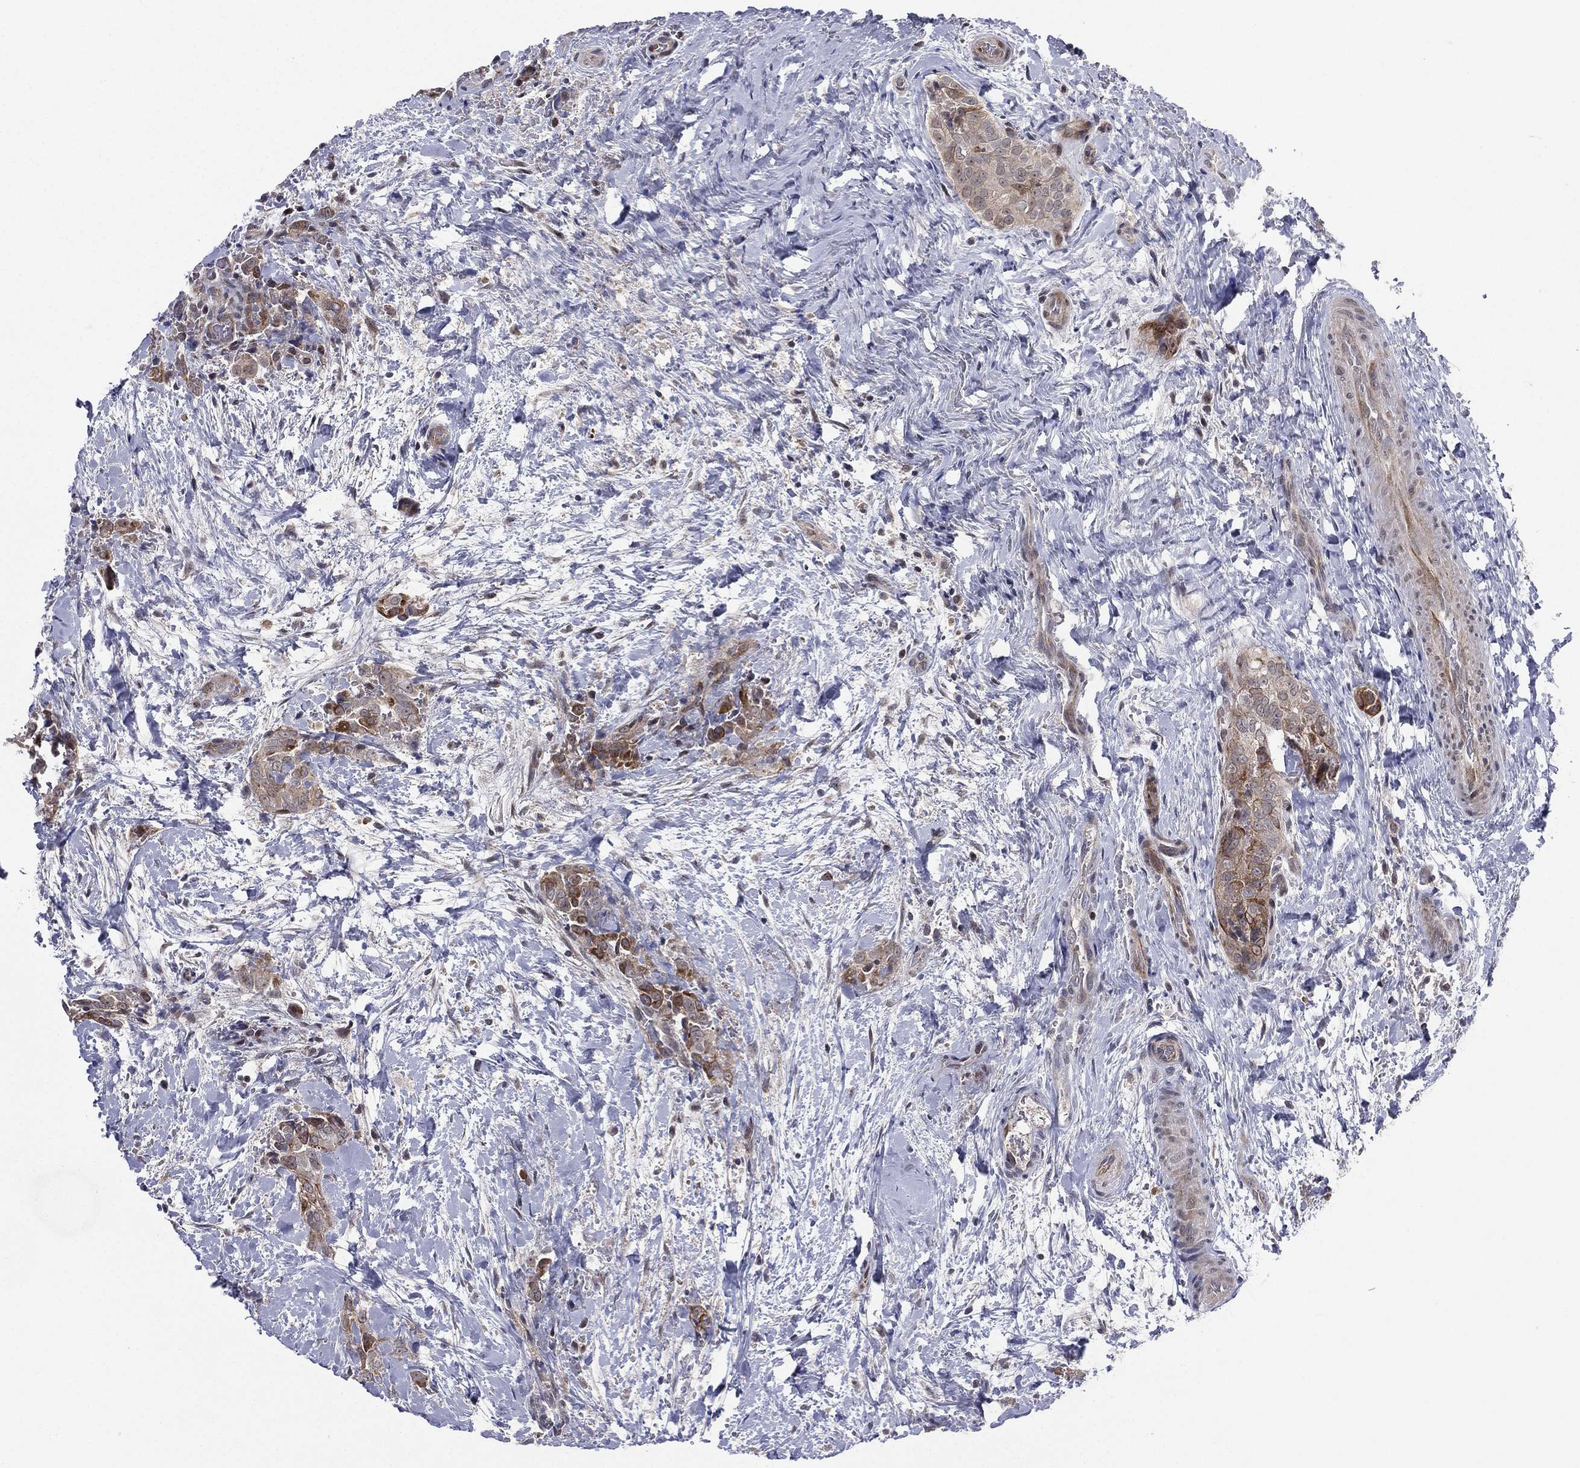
{"staining": {"intensity": "weak", "quantity": "25%-75%", "location": "cytoplasmic/membranous"}, "tissue": "thyroid cancer", "cell_type": "Tumor cells", "image_type": "cancer", "snomed": [{"axis": "morphology", "description": "Papillary adenocarcinoma, NOS"}, {"axis": "topography", "description": "Thyroid gland"}], "caption": "Thyroid cancer stained with a protein marker shows weak staining in tumor cells.", "gene": "KAT14", "patient": {"sex": "male", "age": 61}}